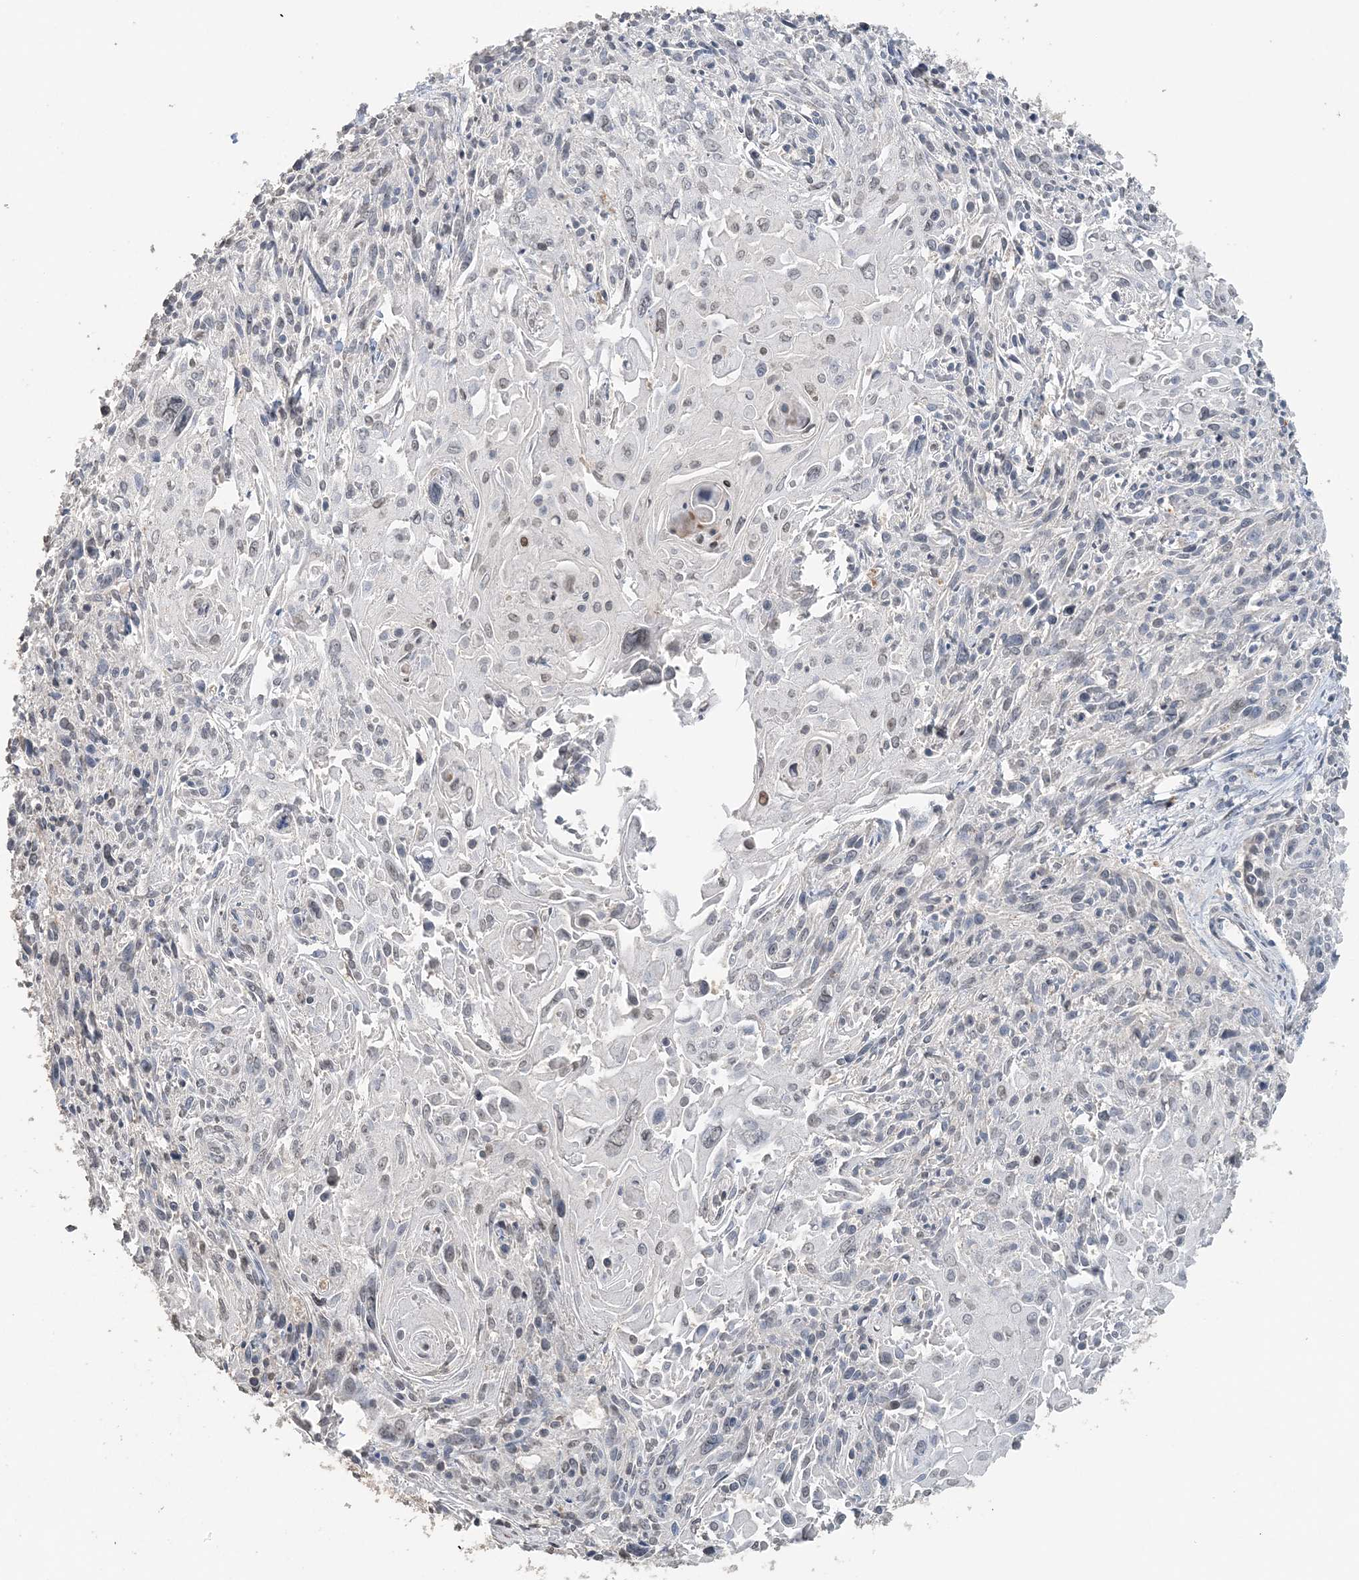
{"staining": {"intensity": "negative", "quantity": "none", "location": "none"}, "tissue": "cervical cancer", "cell_type": "Tumor cells", "image_type": "cancer", "snomed": [{"axis": "morphology", "description": "Squamous cell carcinoma, NOS"}, {"axis": "topography", "description": "Cervix"}], "caption": "This is an immunohistochemistry image of human cervical cancer (squamous cell carcinoma). There is no expression in tumor cells.", "gene": "FAM110A", "patient": {"sex": "female", "age": 51}}